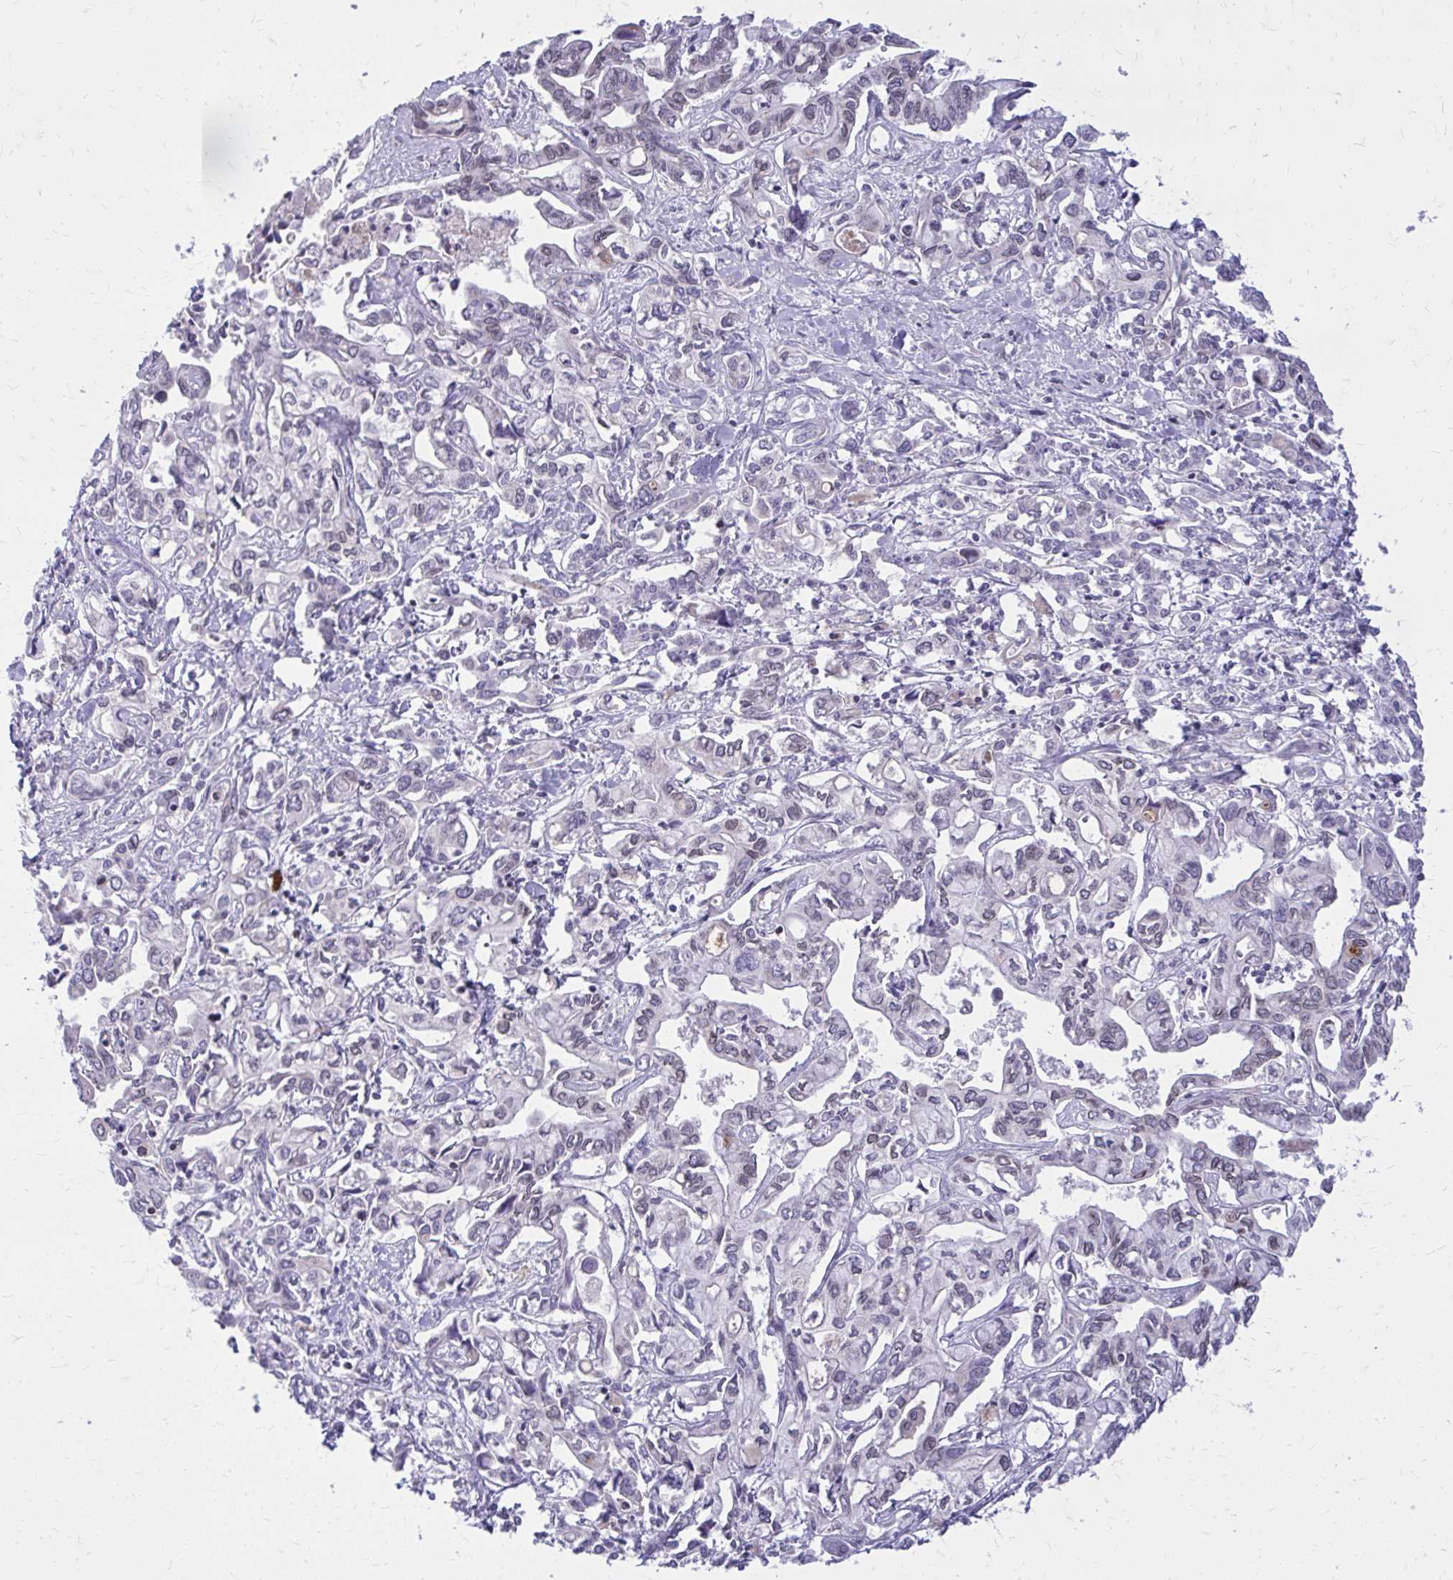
{"staining": {"intensity": "negative", "quantity": "none", "location": "none"}, "tissue": "liver cancer", "cell_type": "Tumor cells", "image_type": "cancer", "snomed": [{"axis": "morphology", "description": "Cholangiocarcinoma"}, {"axis": "topography", "description": "Liver"}], "caption": "A high-resolution histopathology image shows IHC staining of cholangiocarcinoma (liver), which displays no significant positivity in tumor cells.", "gene": "RPS6KA2", "patient": {"sex": "female", "age": 64}}